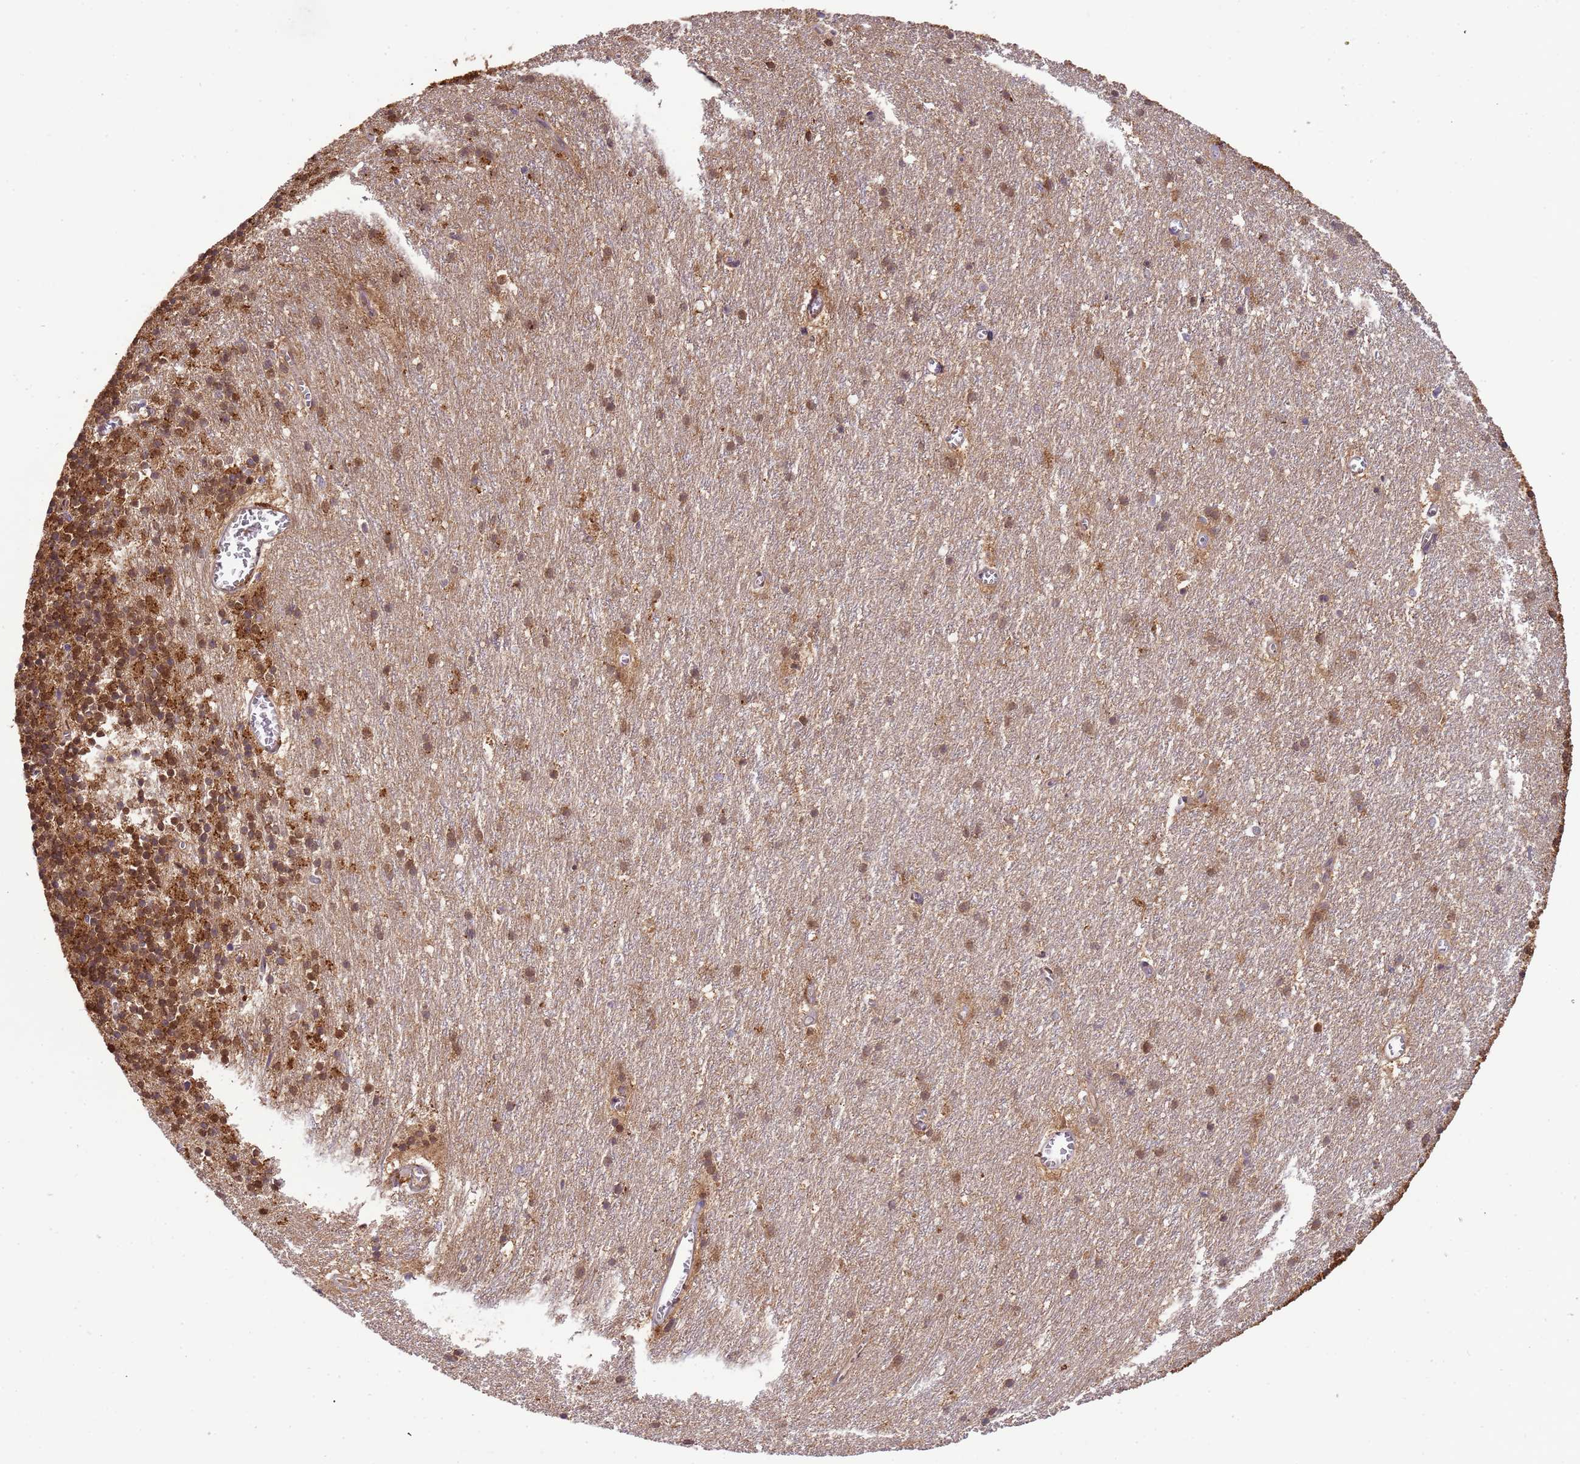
{"staining": {"intensity": "strong", "quantity": "25%-75%", "location": "cytoplasmic/membranous"}, "tissue": "cerebellum", "cell_type": "Cells in granular layer", "image_type": "normal", "snomed": [{"axis": "morphology", "description": "Normal tissue, NOS"}, {"axis": "topography", "description": "Cerebellum"}], "caption": "Immunohistochemistry (IHC) (DAB) staining of benign cerebellum reveals strong cytoplasmic/membranous protein staining in about 25%-75% of cells in granular layer. (DAB (3,3'-diaminobenzidine) = brown stain, brightfield microscopy at high magnification).", "gene": "PLCXD3", "patient": {"sex": "male", "age": 54}}